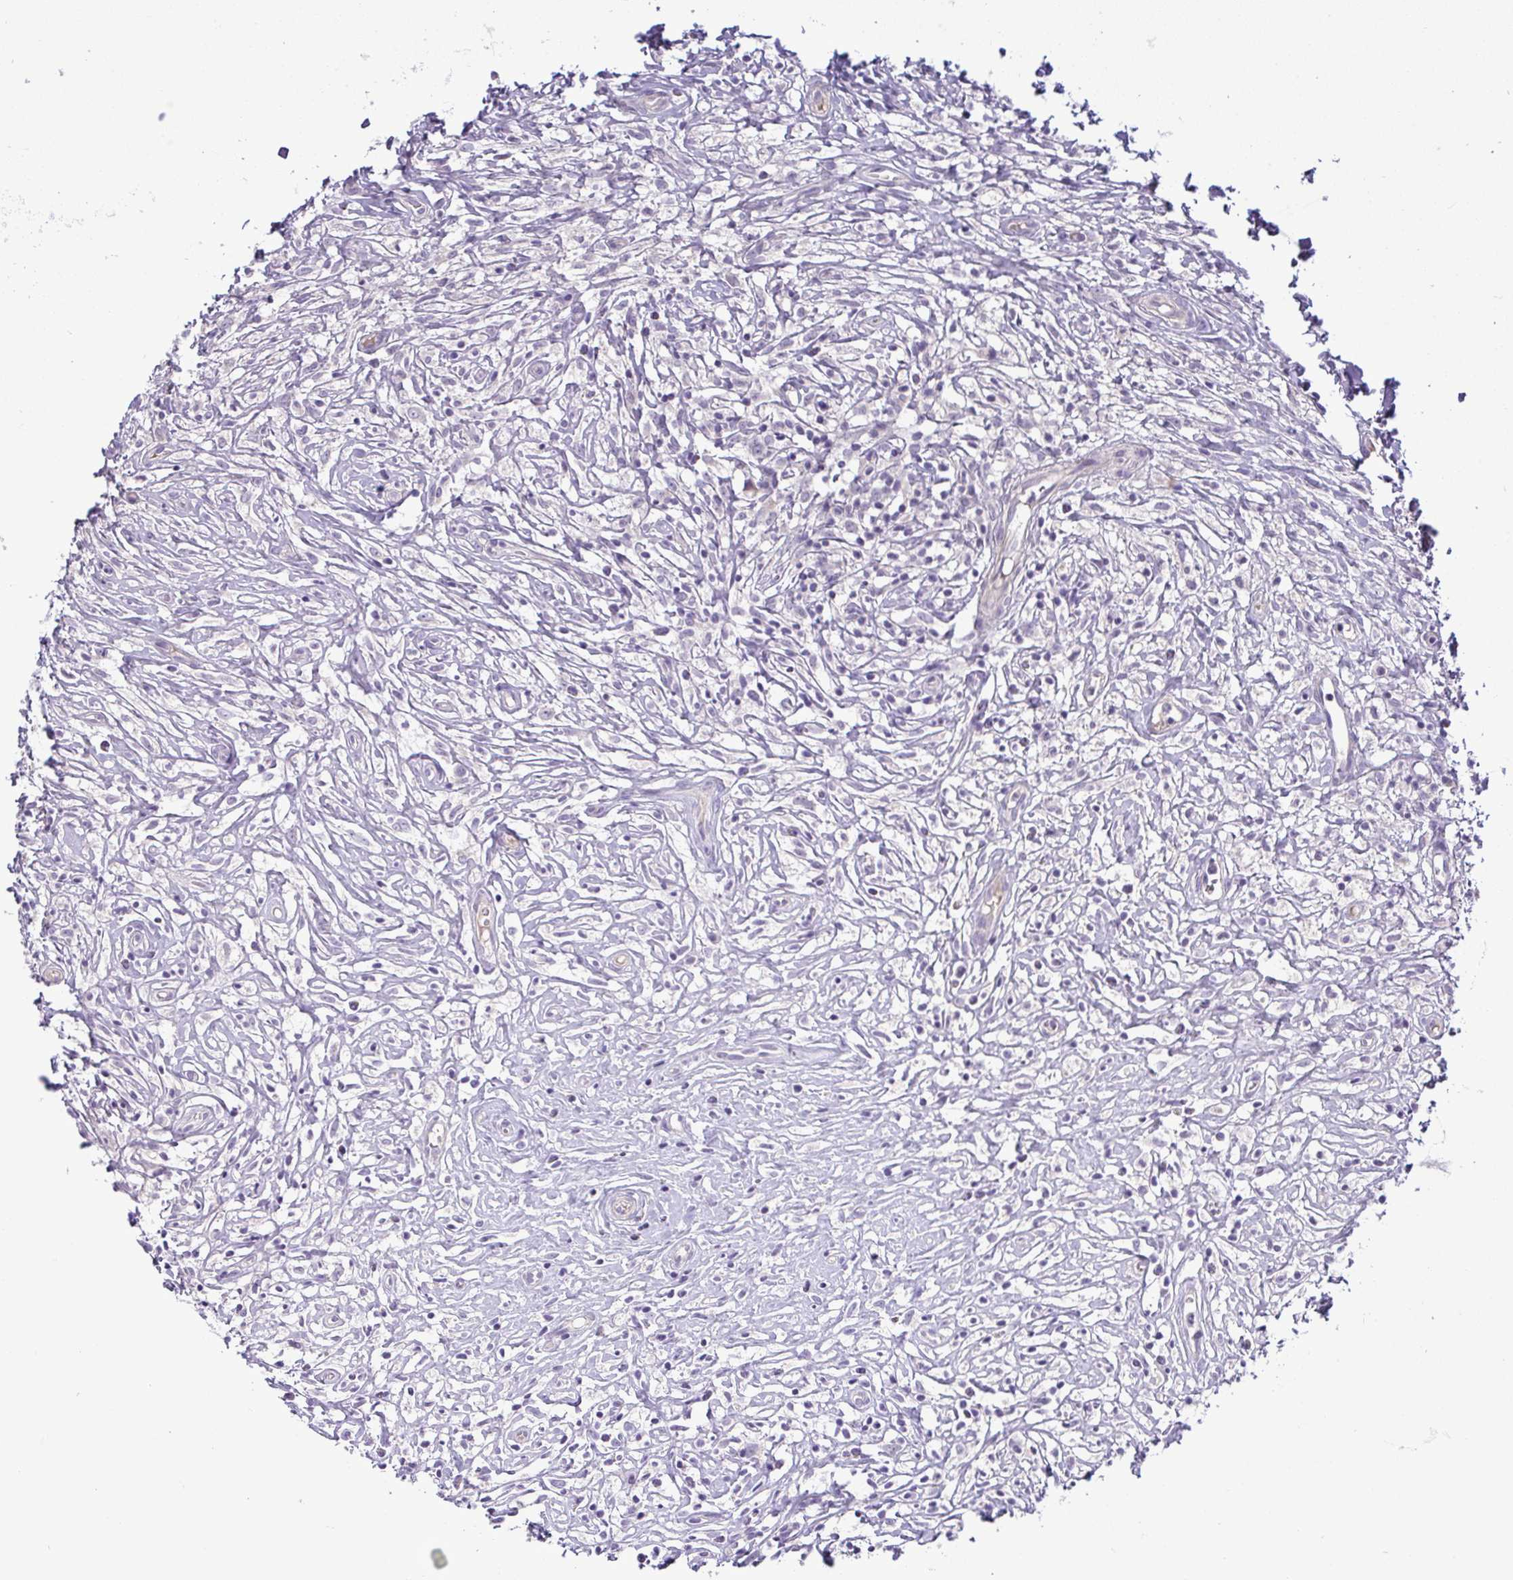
{"staining": {"intensity": "negative", "quantity": "none", "location": "none"}, "tissue": "lymphoma", "cell_type": "Tumor cells", "image_type": "cancer", "snomed": [{"axis": "morphology", "description": "Hodgkin's disease, NOS"}, {"axis": "topography", "description": "No Tissue"}], "caption": "DAB (3,3'-diaminobenzidine) immunohistochemical staining of human lymphoma displays no significant expression in tumor cells. (Immunohistochemistry (ihc), brightfield microscopy, high magnification).", "gene": "SYNPO2L", "patient": {"sex": "female", "age": 21}}